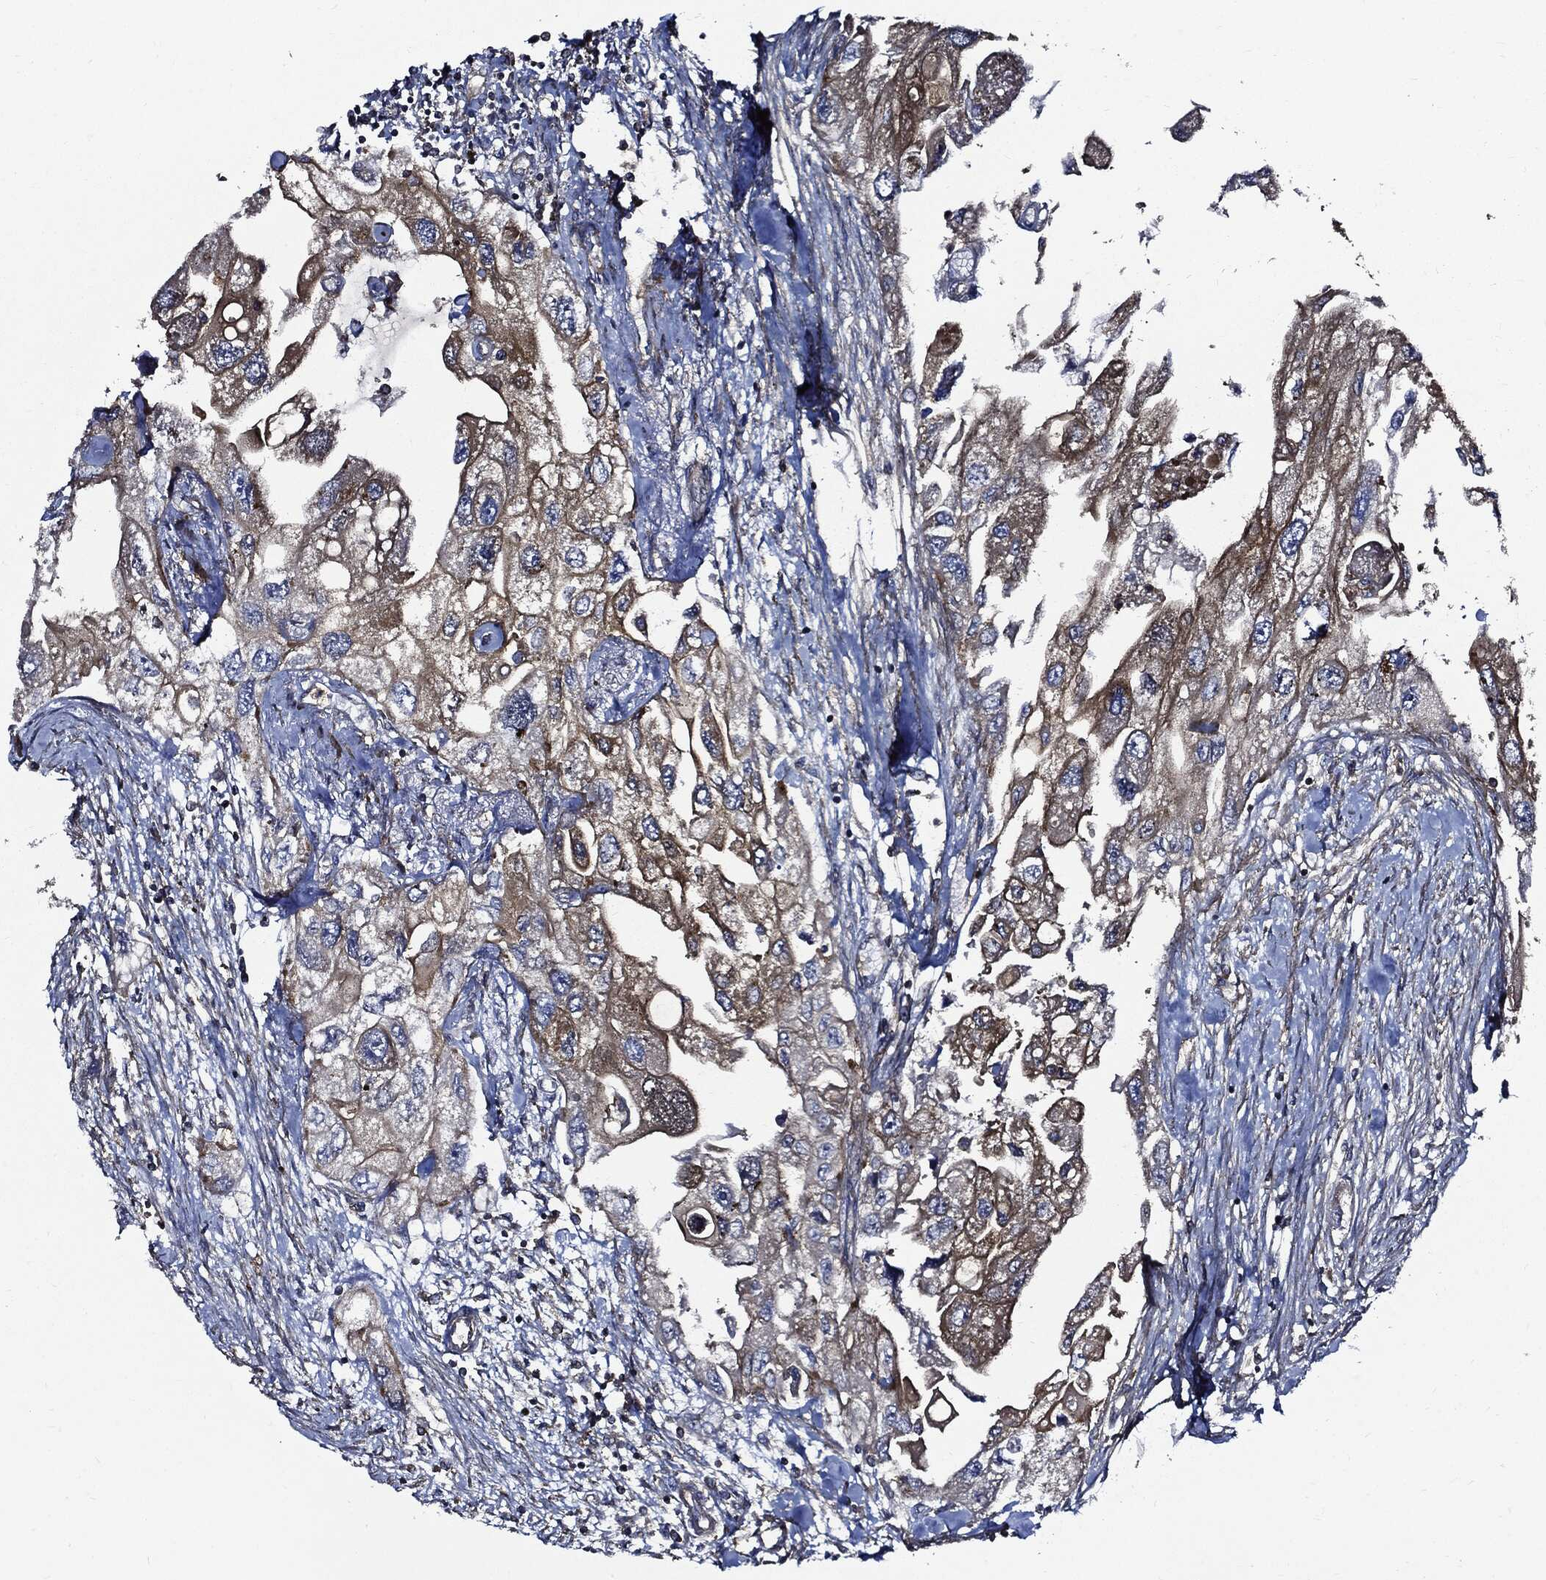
{"staining": {"intensity": "moderate", "quantity": "25%-75%", "location": "cytoplasmic/membranous"}, "tissue": "urothelial cancer", "cell_type": "Tumor cells", "image_type": "cancer", "snomed": [{"axis": "morphology", "description": "Urothelial carcinoma, High grade"}, {"axis": "topography", "description": "Urinary bladder"}], "caption": "High-grade urothelial carcinoma tissue displays moderate cytoplasmic/membranous positivity in about 25%-75% of tumor cells", "gene": "PDCD6IP", "patient": {"sex": "male", "age": 59}}